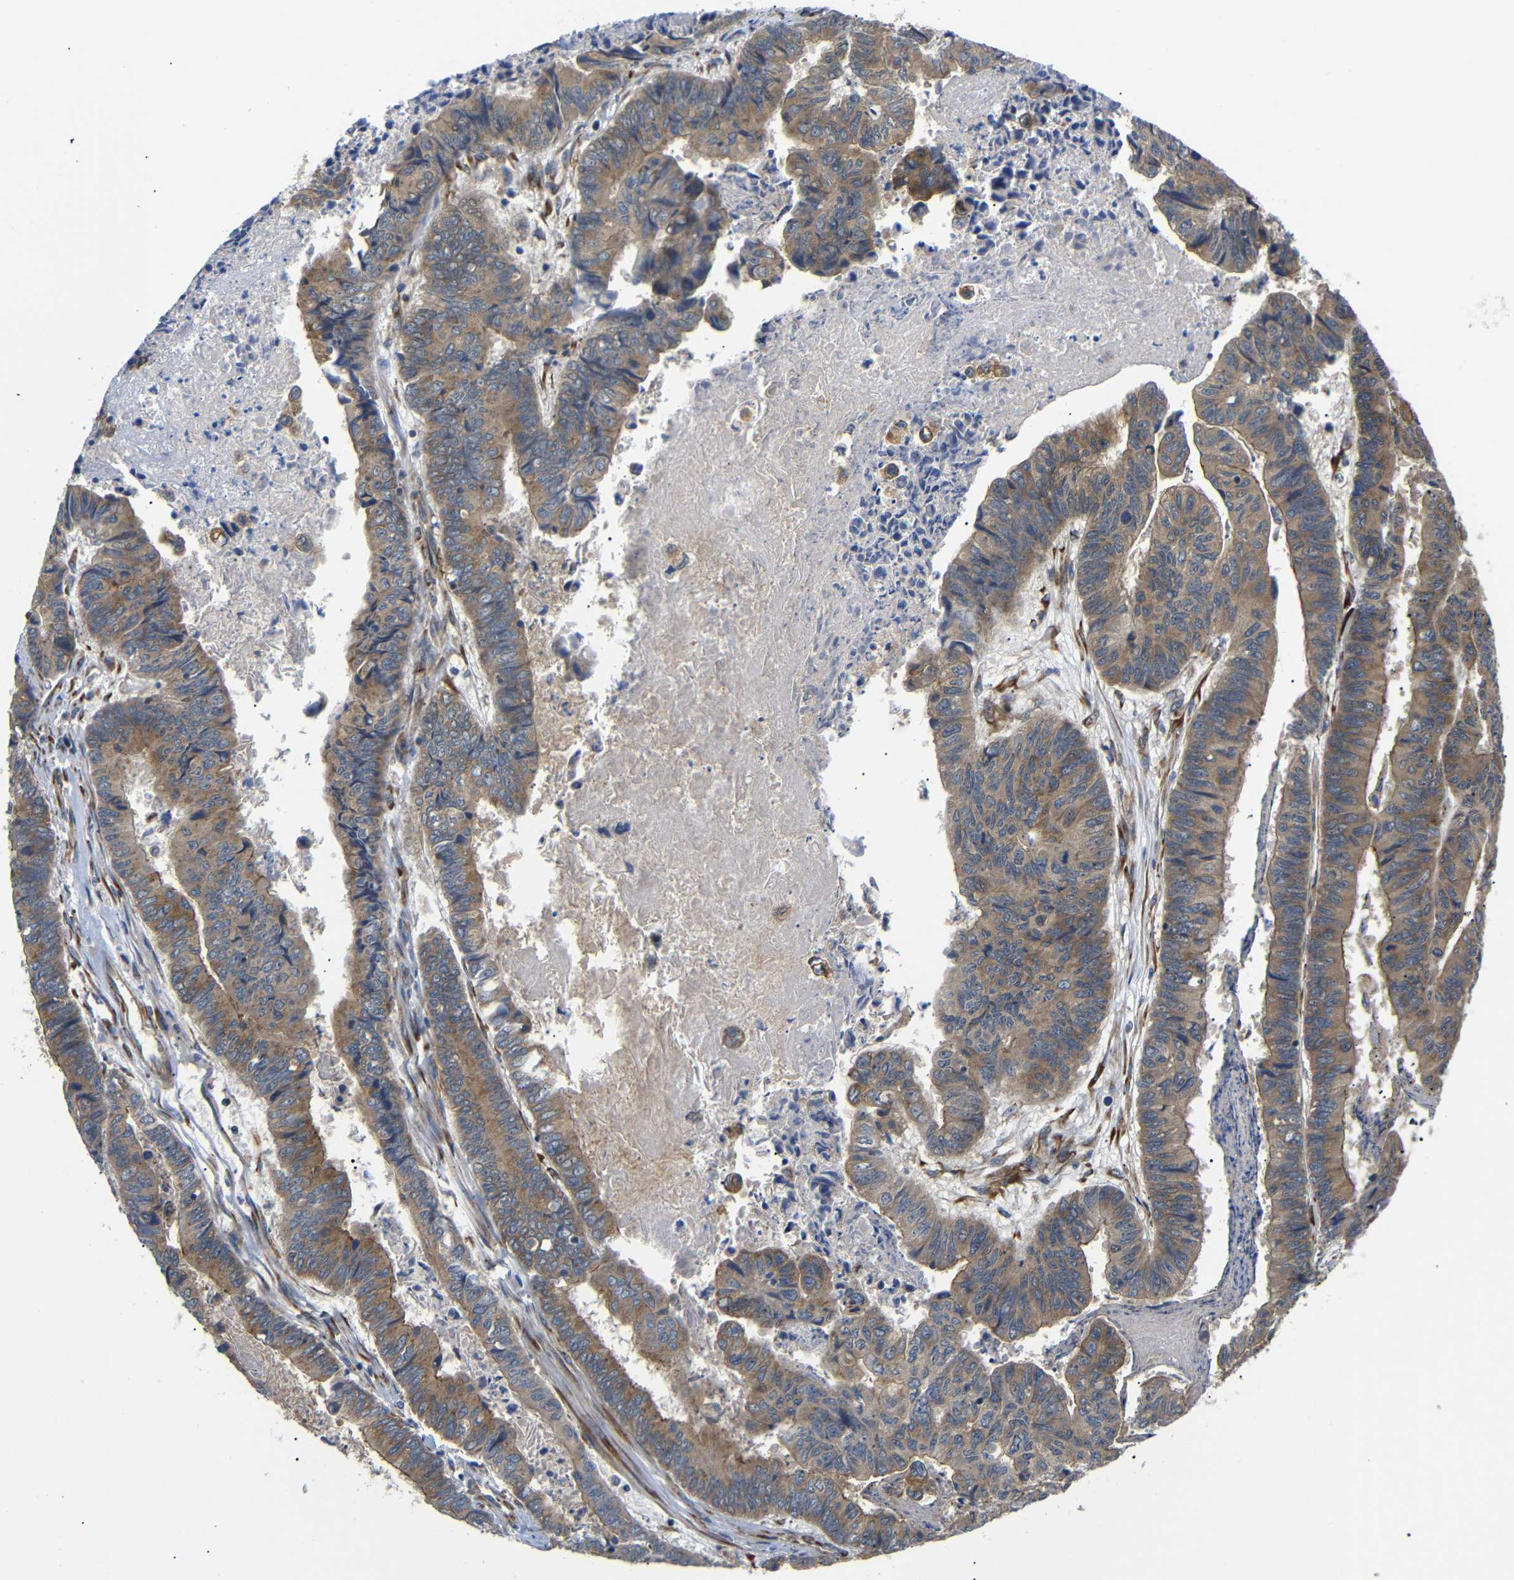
{"staining": {"intensity": "moderate", "quantity": ">75%", "location": "cytoplasmic/membranous"}, "tissue": "stomach cancer", "cell_type": "Tumor cells", "image_type": "cancer", "snomed": [{"axis": "morphology", "description": "Adenocarcinoma, NOS"}, {"axis": "topography", "description": "Stomach, lower"}], "caption": "Protein expression analysis of human stomach cancer reveals moderate cytoplasmic/membranous staining in about >75% of tumor cells.", "gene": "KANK4", "patient": {"sex": "male", "age": 77}}